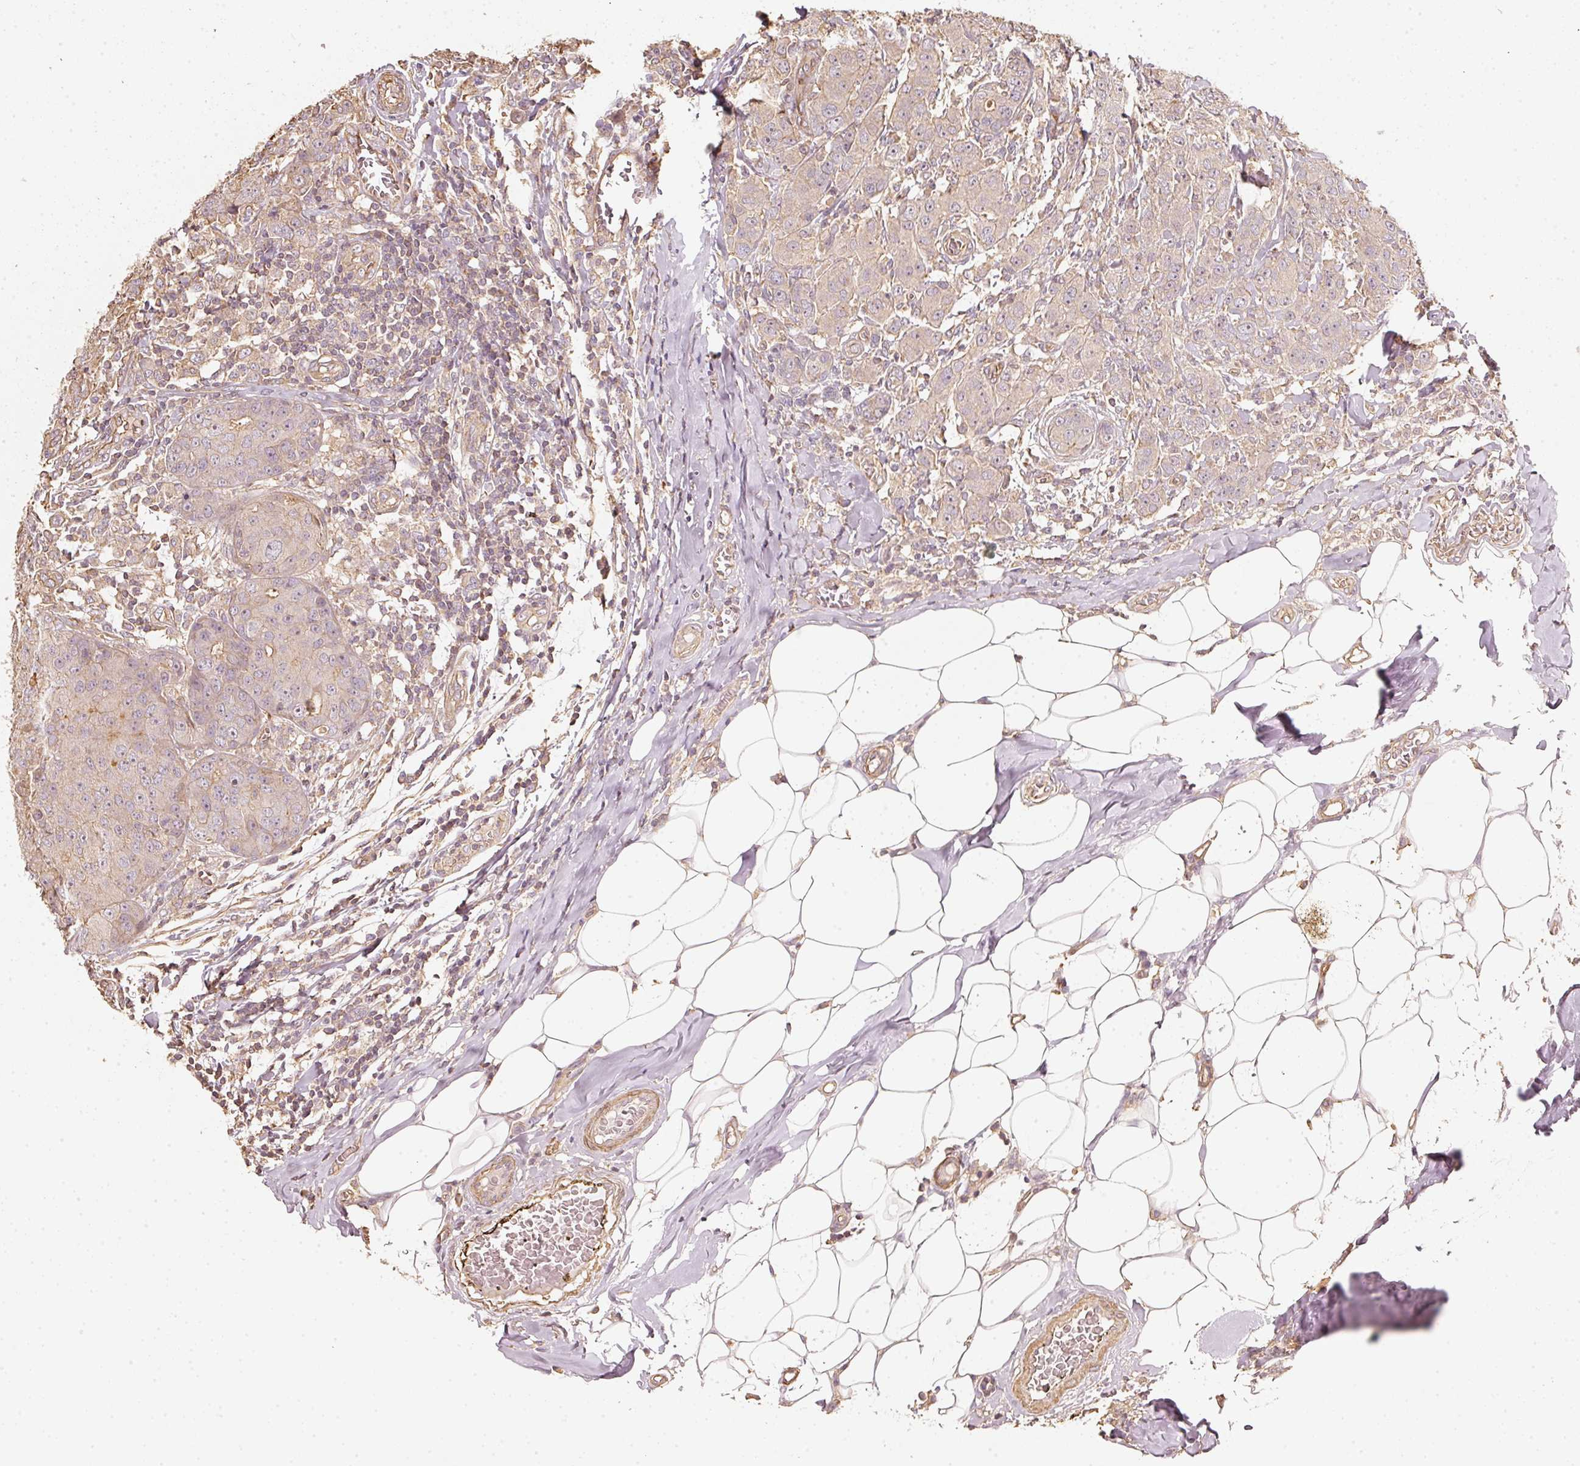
{"staining": {"intensity": "weak", "quantity": ">75%", "location": "cytoplasmic/membranous"}, "tissue": "breast cancer", "cell_type": "Tumor cells", "image_type": "cancer", "snomed": [{"axis": "morphology", "description": "Duct carcinoma"}, {"axis": "topography", "description": "Breast"}], "caption": "IHC (DAB (3,3'-diaminobenzidine)) staining of breast cancer reveals weak cytoplasmic/membranous protein expression in approximately >75% of tumor cells.", "gene": "CEP95", "patient": {"sex": "female", "age": 43}}